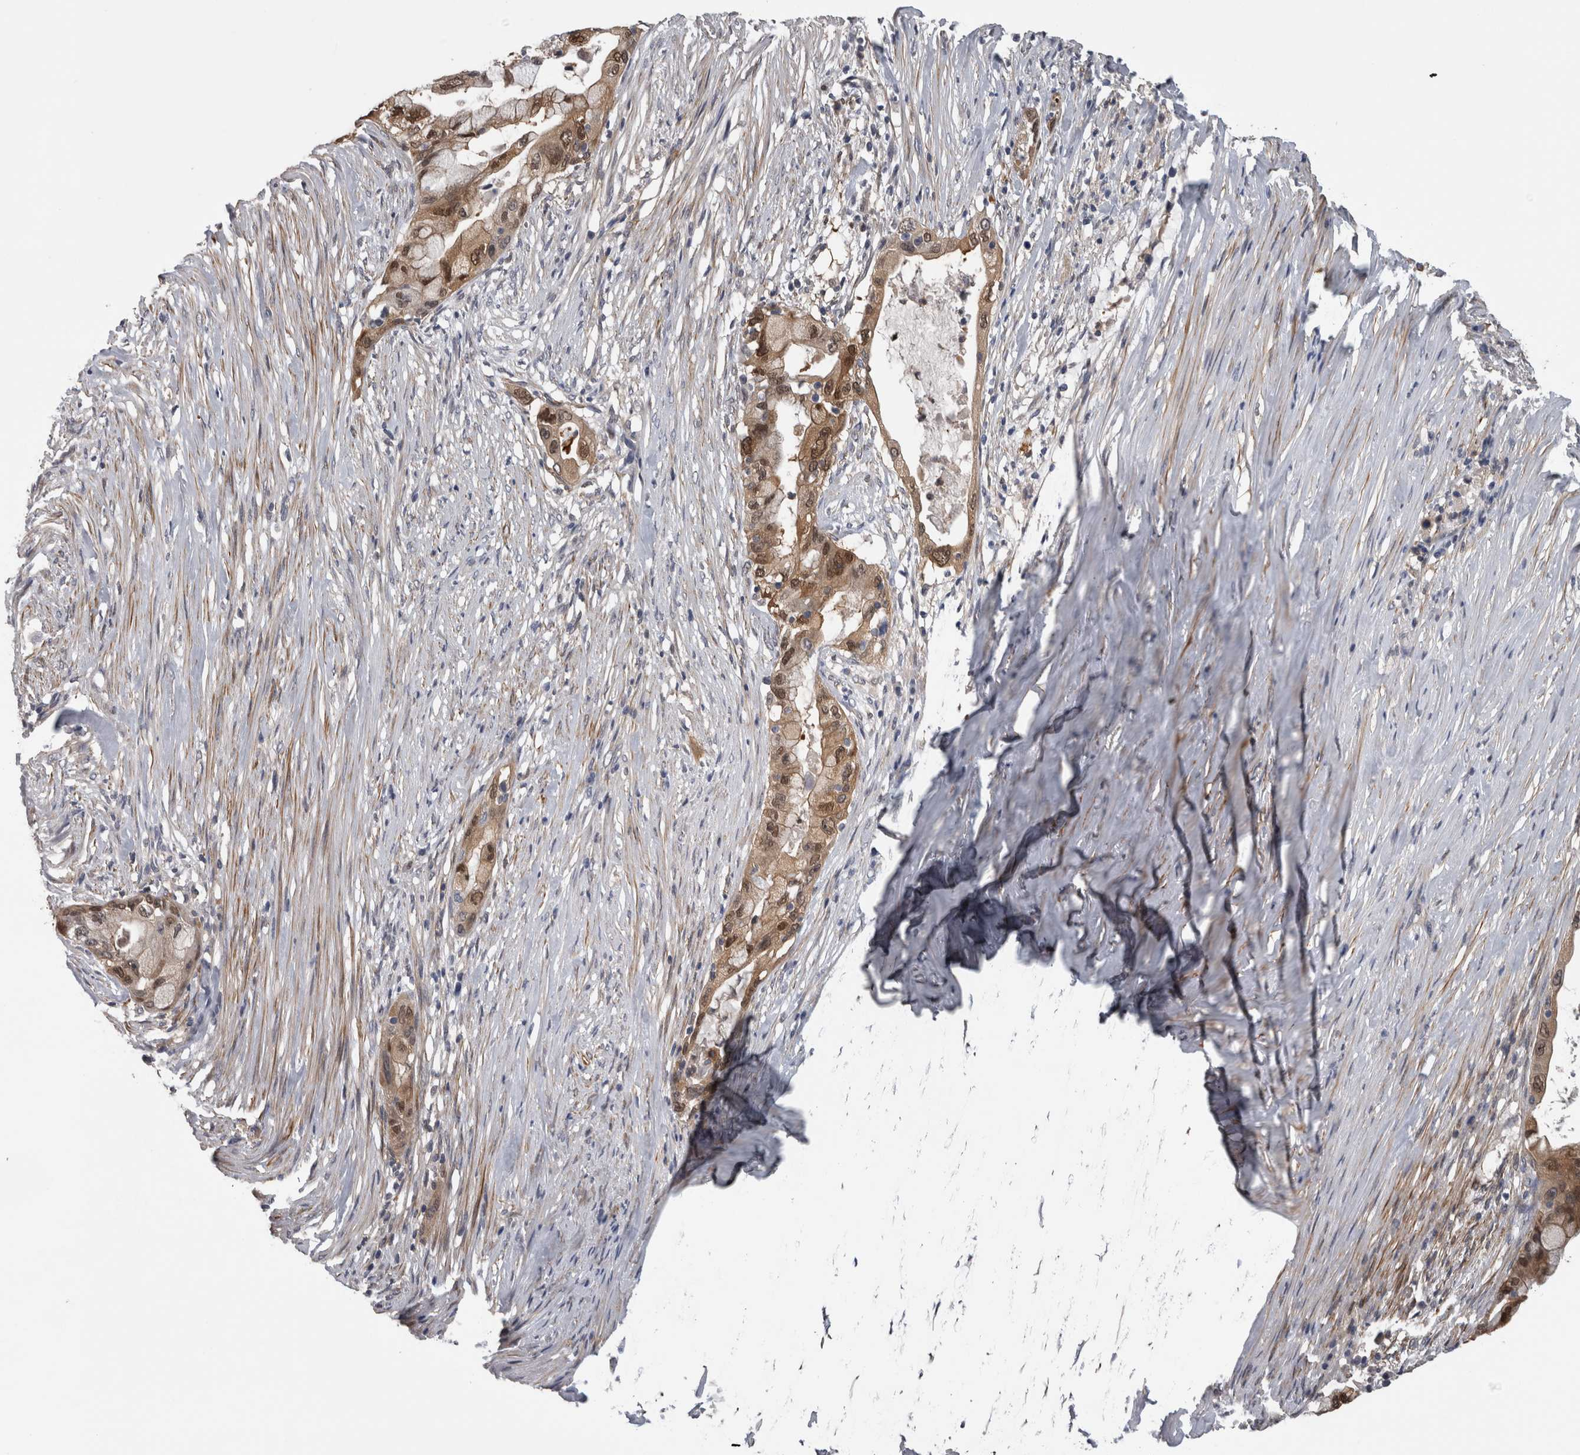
{"staining": {"intensity": "moderate", "quantity": ">75%", "location": "cytoplasmic/membranous,nuclear"}, "tissue": "pancreatic cancer", "cell_type": "Tumor cells", "image_type": "cancer", "snomed": [{"axis": "morphology", "description": "Adenocarcinoma, NOS"}, {"axis": "topography", "description": "Pancreas"}], "caption": "The image reveals staining of adenocarcinoma (pancreatic), revealing moderate cytoplasmic/membranous and nuclear protein staining (brown color) within tumor cells. (DAB IHC, brown staining for protein, blue staining for nuclei).", "gene": "NAPRT", "patient": {"sex": "male", "age": 53}}